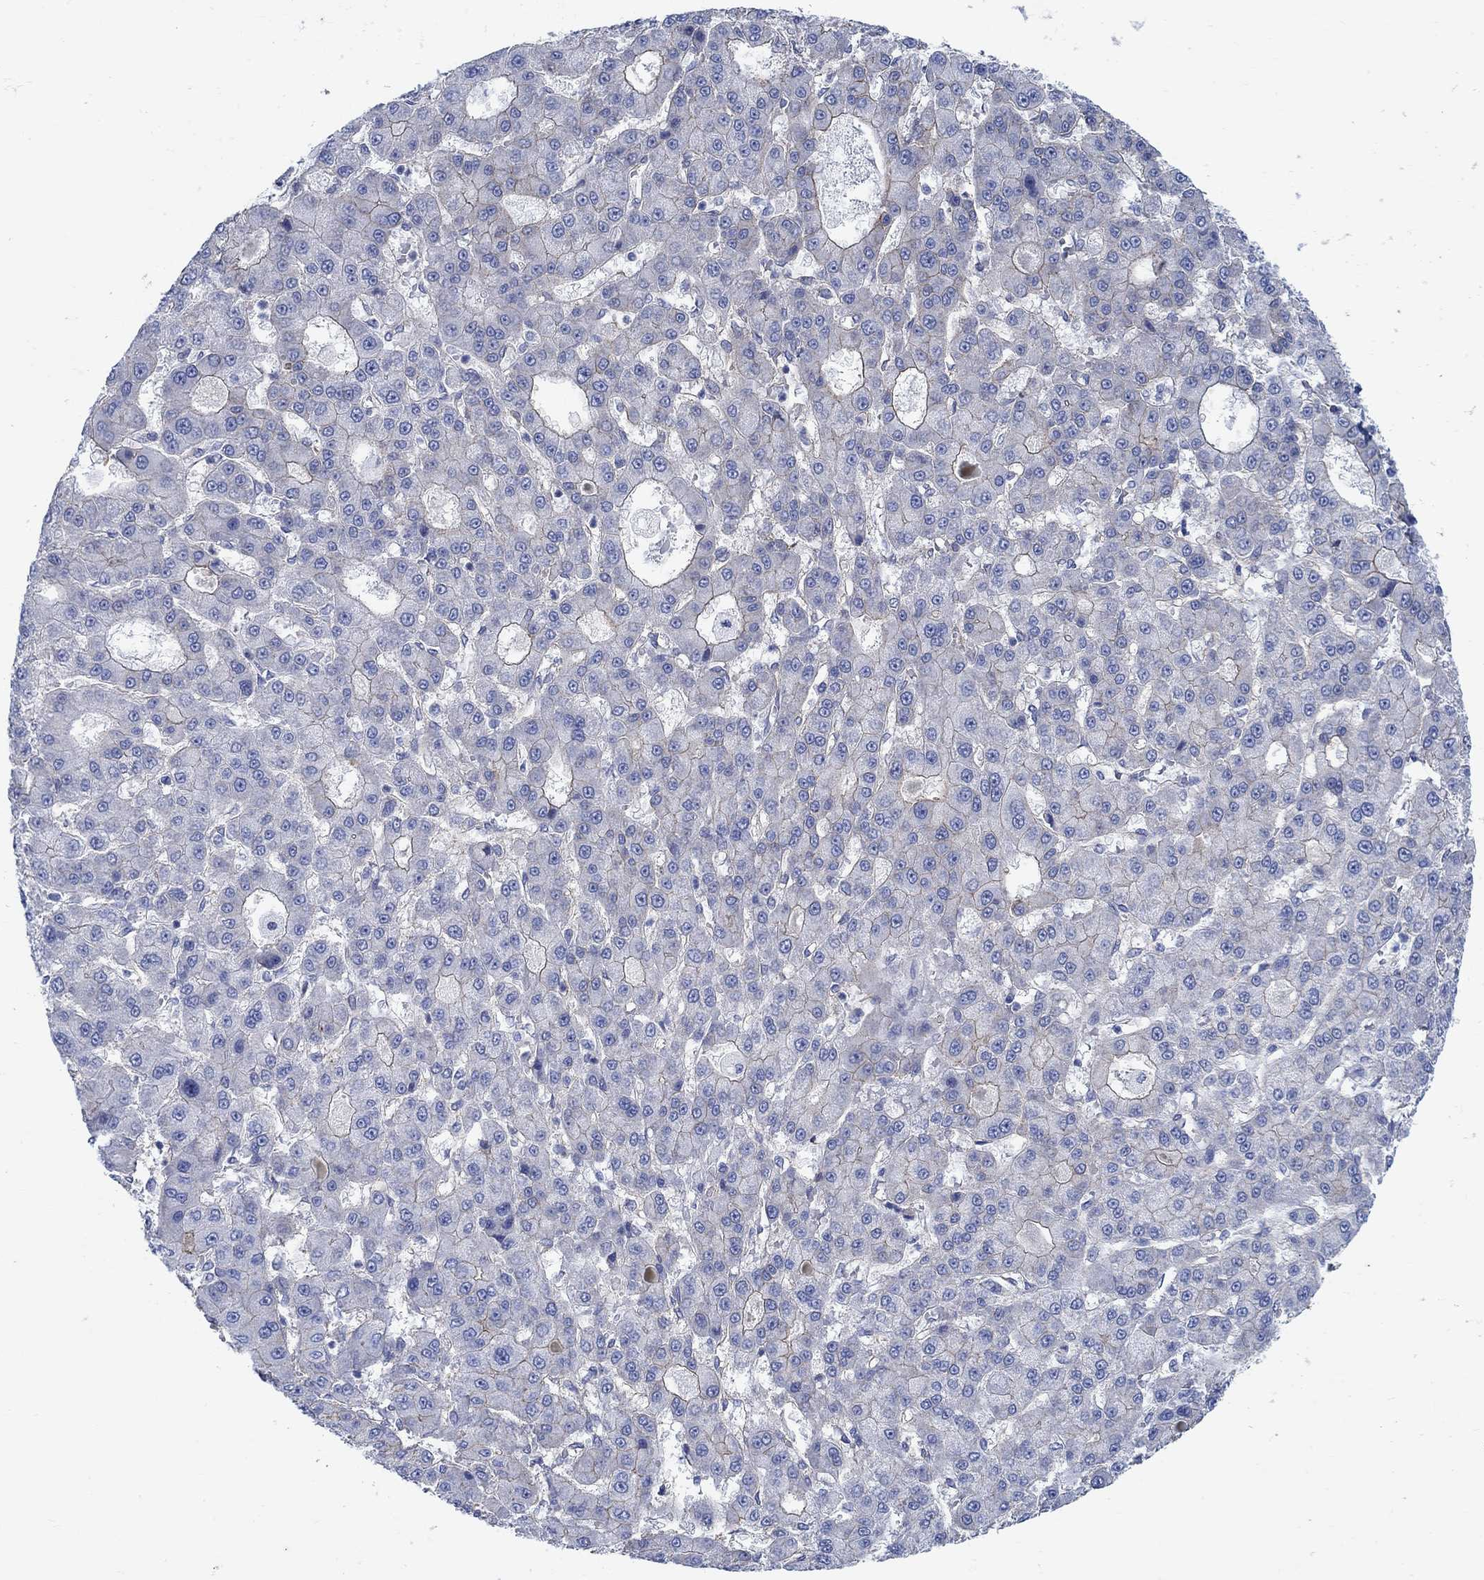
{"staining": {"intensity": "negative", "quantity": "none", "location": "none"}, "tissue": "liver cancer", "cell_type": "Tumor cells", "image_type": "cancer", "snomed": [{"axis": "morphology", "description": "Carcinoma, Hepatocellular, NOS"}, {"axis": "topography", "description": "Liver"}], "caption": "Micrograph shows no significant protein positivity in tumor cells of hepatocellular carcinoma (liver). (DAB (3,3'-diaminobenzidine) immunohistochemistry with hematoxylin counter stain).", "gene": "TMEM198", "patient": {"sex": "male", "age": 70}}